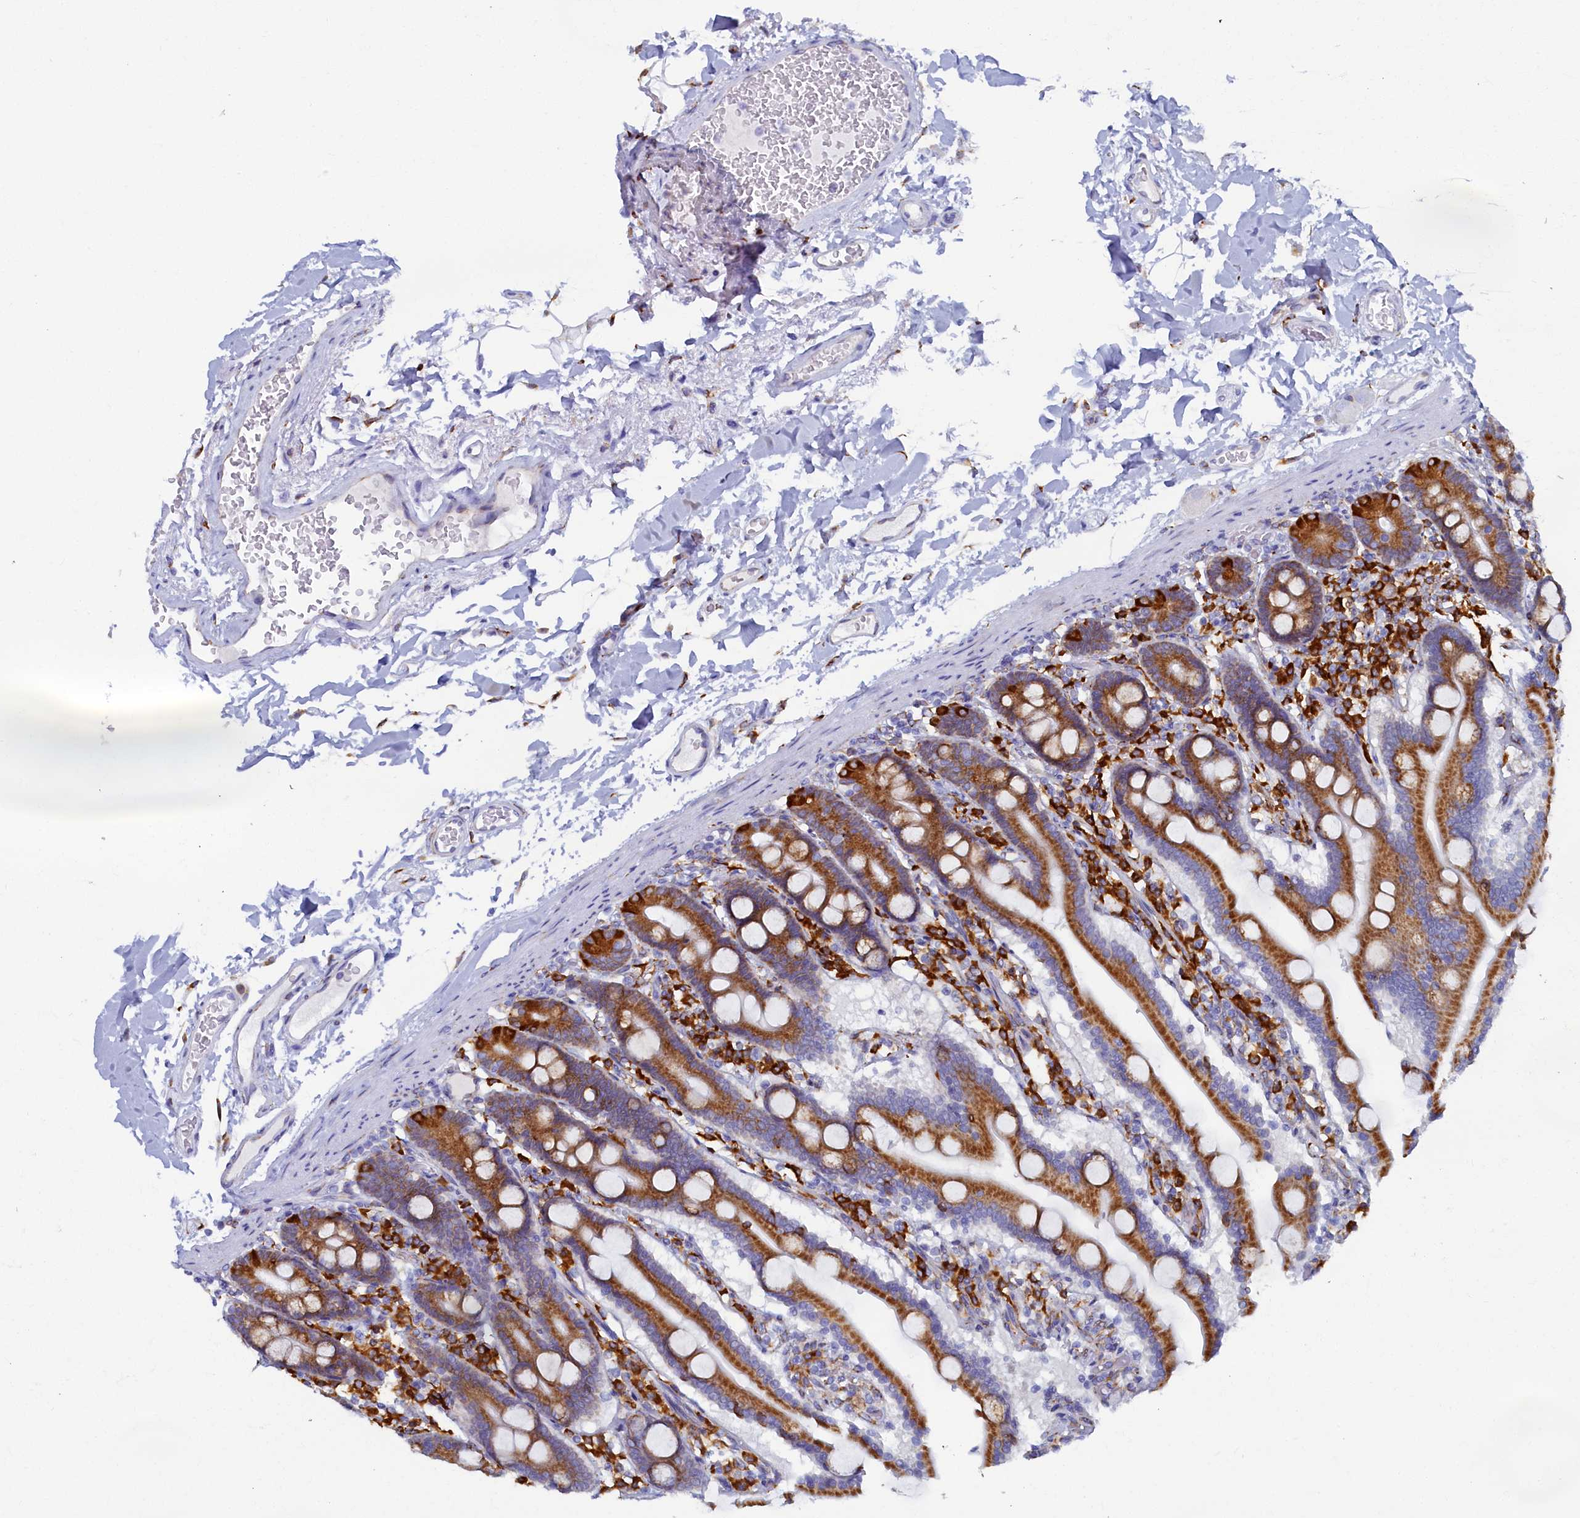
{"staining": {"intensity": "moderate", "quantity": ">75%", "location": "cytoplasmic/membranous"}, "tissue": "duodenum", "cell_type": "Glandular cells", "image_type": "normal", "snomed": [{"axis": "morphology", "description": "Normal tissue, NOS"}, {"axis": "topography", "description": "Duodenum"}], "caption": "Immunohistochemical staining of benign duodenum shows >75% levels of moderate cytoplasmic/membranous protein expression in about >75% of glandular cells.", "gene": "TMEM18", "patient": {"sex": "male", "age": 55}}